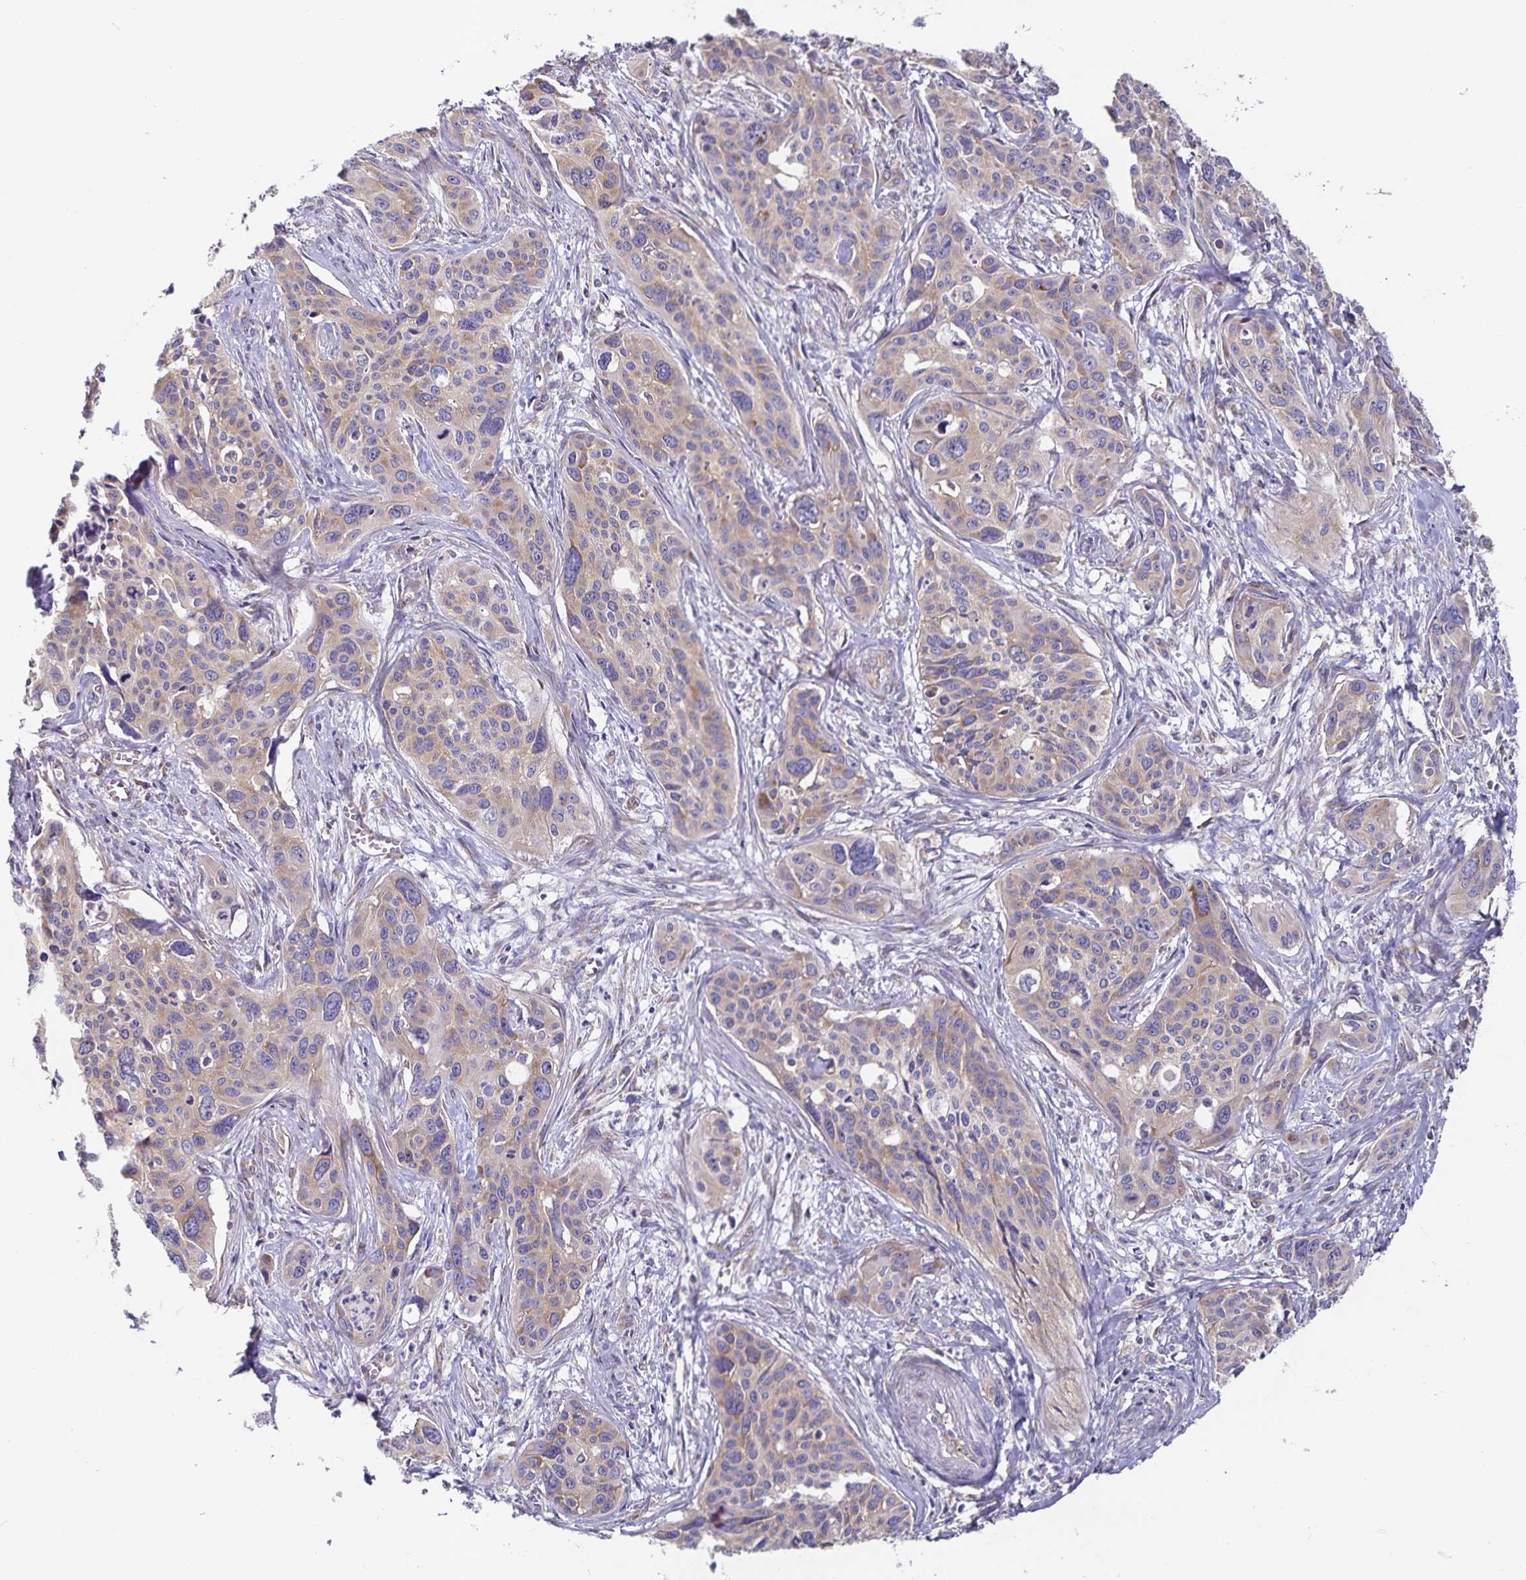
{"staining": {"intensity": "moderate", "quantity": ">75%", "location": "cytoplasmic/membranous"}, "tissue": "cervical cancer", "cell_type": "Tumor cells", "image_type": "cancer", "snomed": [{"axis": "morphology", "description": "Squamous cell carcinoma, NOS"}, {"axis": "topography", "description": "Cervix"}], "caption": "Cervical cancer stained with a protein marker shows moderate staining in tumor cells.", "gene": "FAM120A", "patient": {"sex": "female", "age": 31}}